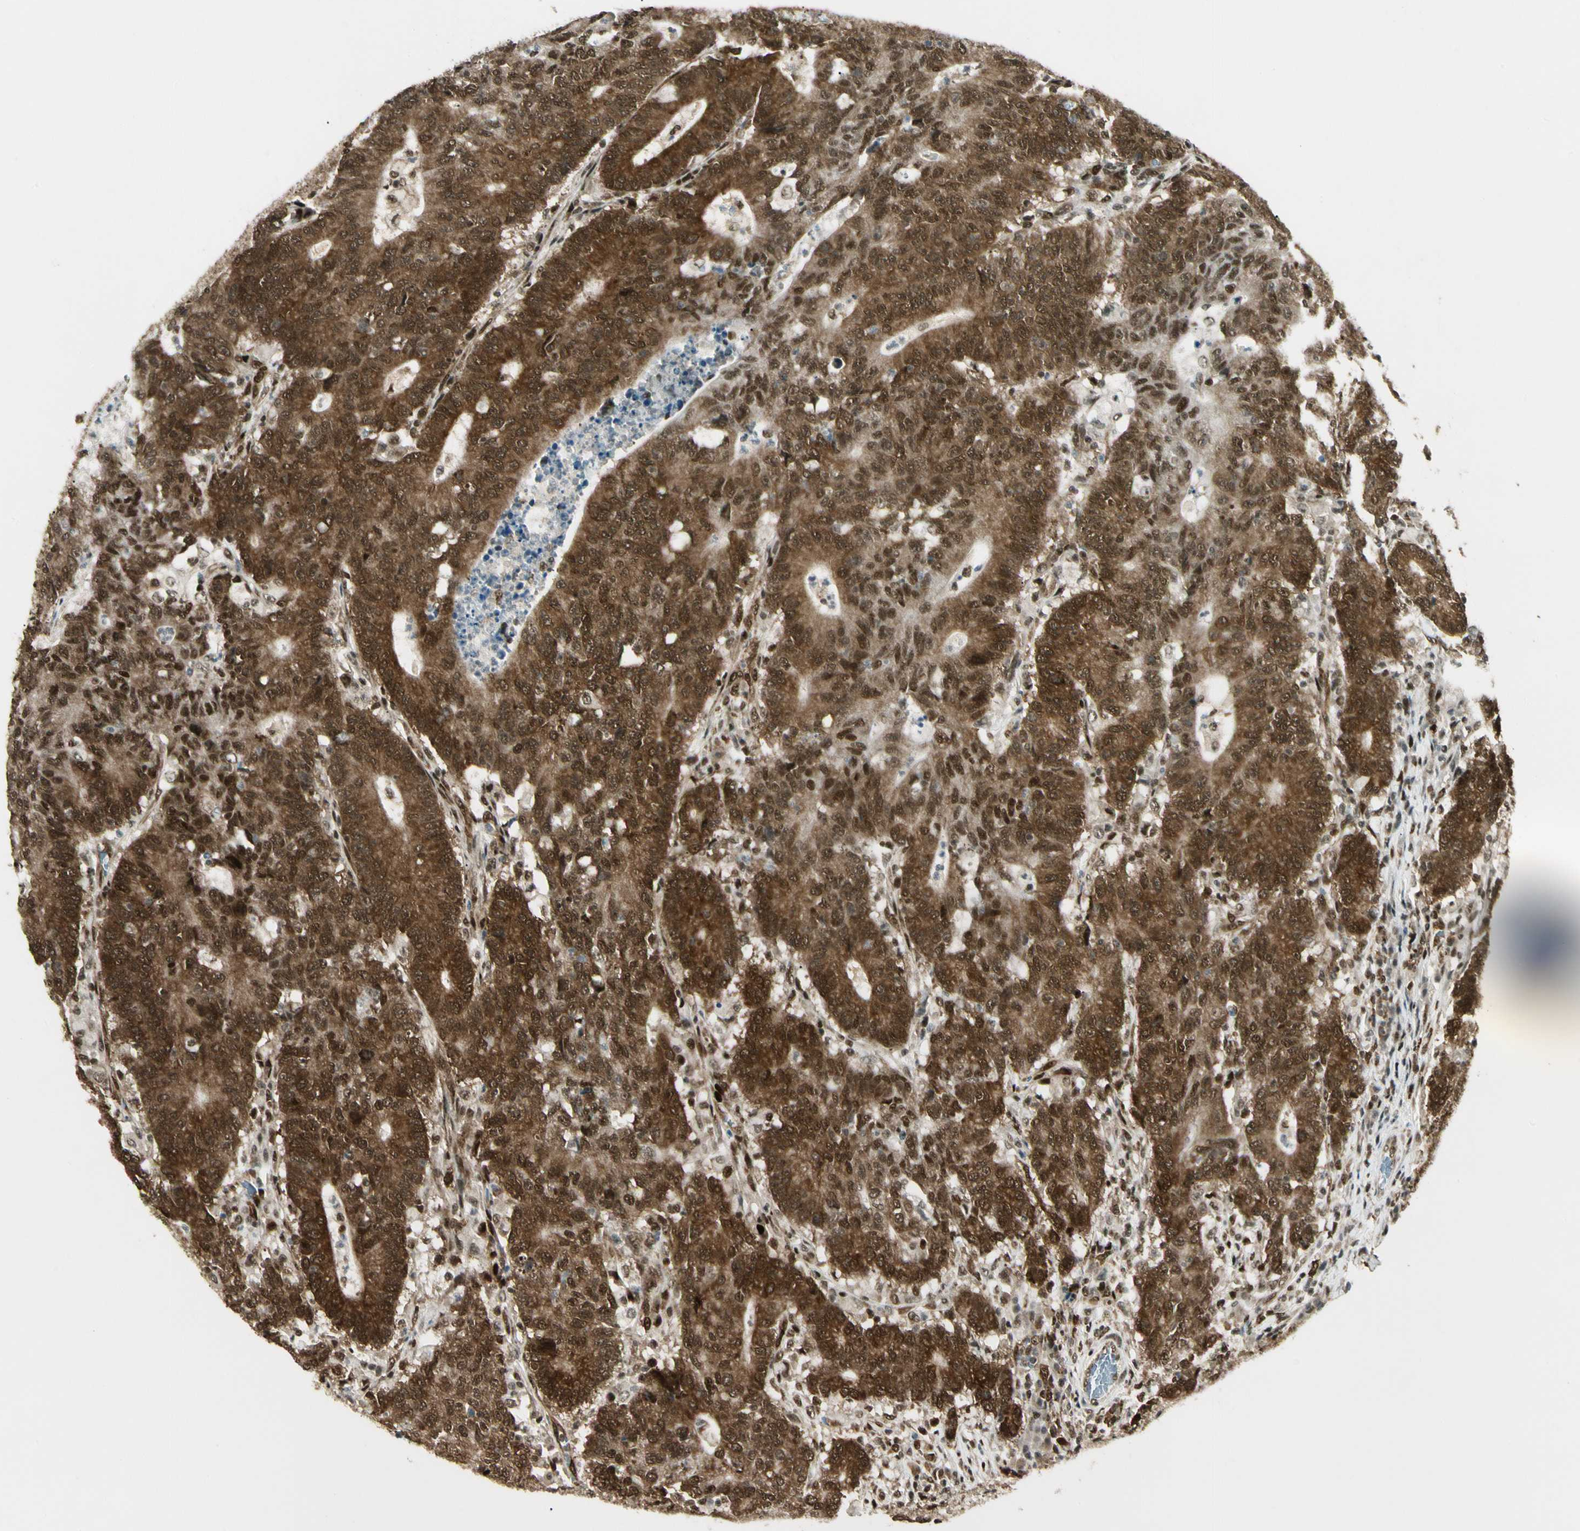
{"staining": {"intensity": "strong", "quantity": ">75%", "location": "cytoplasmic/membranous,nuclear"}, "tissue": "colorectal cancer", "cell_type": "Tumor cells", "image_type": "cancer", "snomed": [{"axis": "morphology", "description": "Normal tissue, NOS"}, {"axis": "morphology", "description": "Adenocarcinoma, NOS"}, {"axis": "topography", "description": "Colon"}], "caption": "An immunohistochemistry histopathology image of neoplastic tissue is shown. Protein staining in brown shows strong cytoplasmic/membranous and nuclear positivity in colorectal cancer (adenocarcinoma) within tumor cells.", "gene": "FUS", "patient": {"sex": "female", "age": 75}}